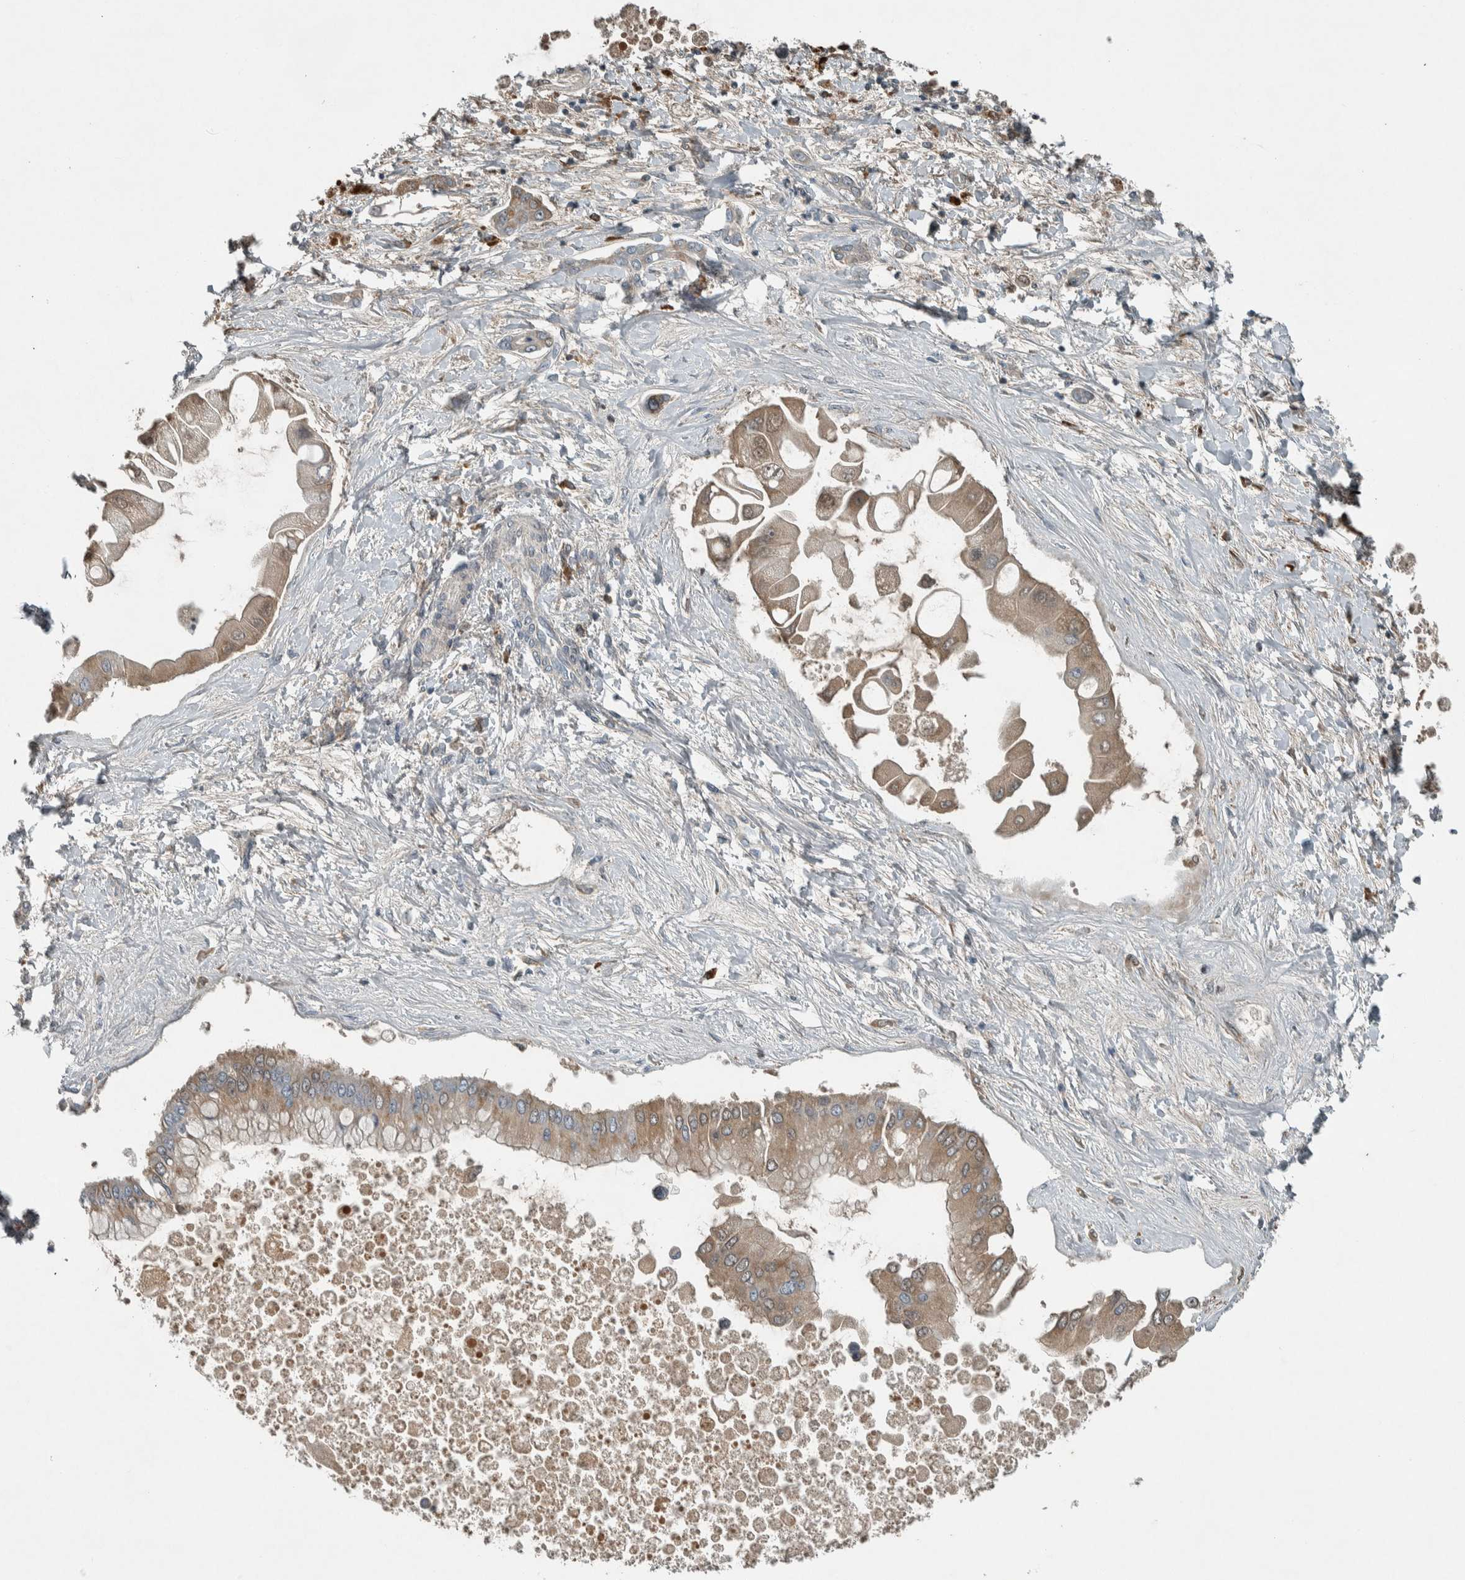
{"staining": {"intensity": "moderate", "quantity": ">75%", "location": "cytoplasmic/membranous"}, "tissue": "liver cancer", "cell_type": "Tumor cells", "image_type": "cancer", "snomed": [{"axis": "morphology", "description": "Cholangiocarcinoma"}, {"axis": "topography", "description": "Liver"}], "caption": "Liver cholangiocarcinoma was stained to show a protein in brown. There is medium levels of moderate cytoplasmic/membranous staining in about >75% of tumor cells.", "gene": "CLCN2", "patient": {"sex": "male", "age": 50}}